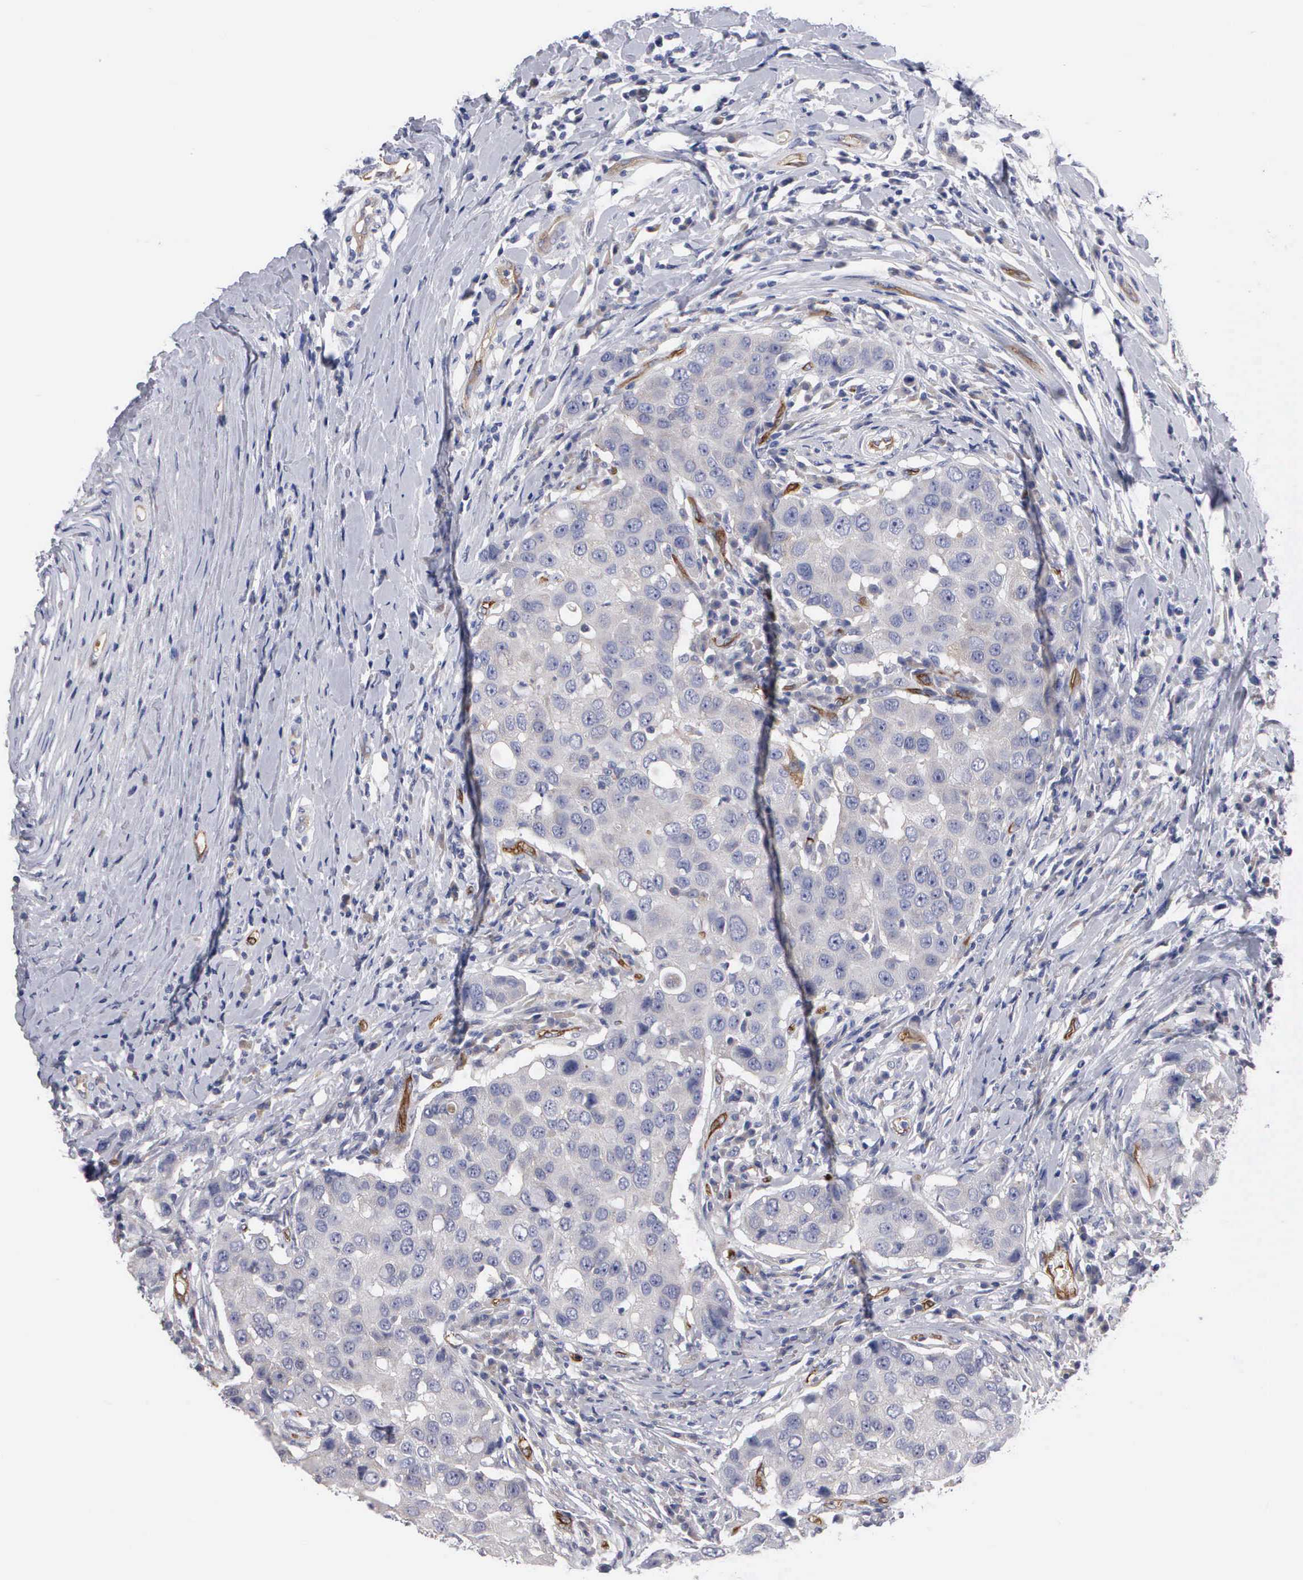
{"staining": {"intensity": "negative", "quantity": "none", "location": "none"}, "tissue": "breast cancer", "cell_type": "Tumor cells", "image_type": "cancer", "snomed": [{"axis": "morphology", "description": "Duct carcinoma"}, {"axis": "topography", "description": "Breast"}], "caption": "A micrograph of human breast cancer (invasive ductal carcinoma) is negative for staining in tumor cells. Nuclei are stained in blue.", "gene": "RDX", "patient": {"sex": "female", "age": 27}}